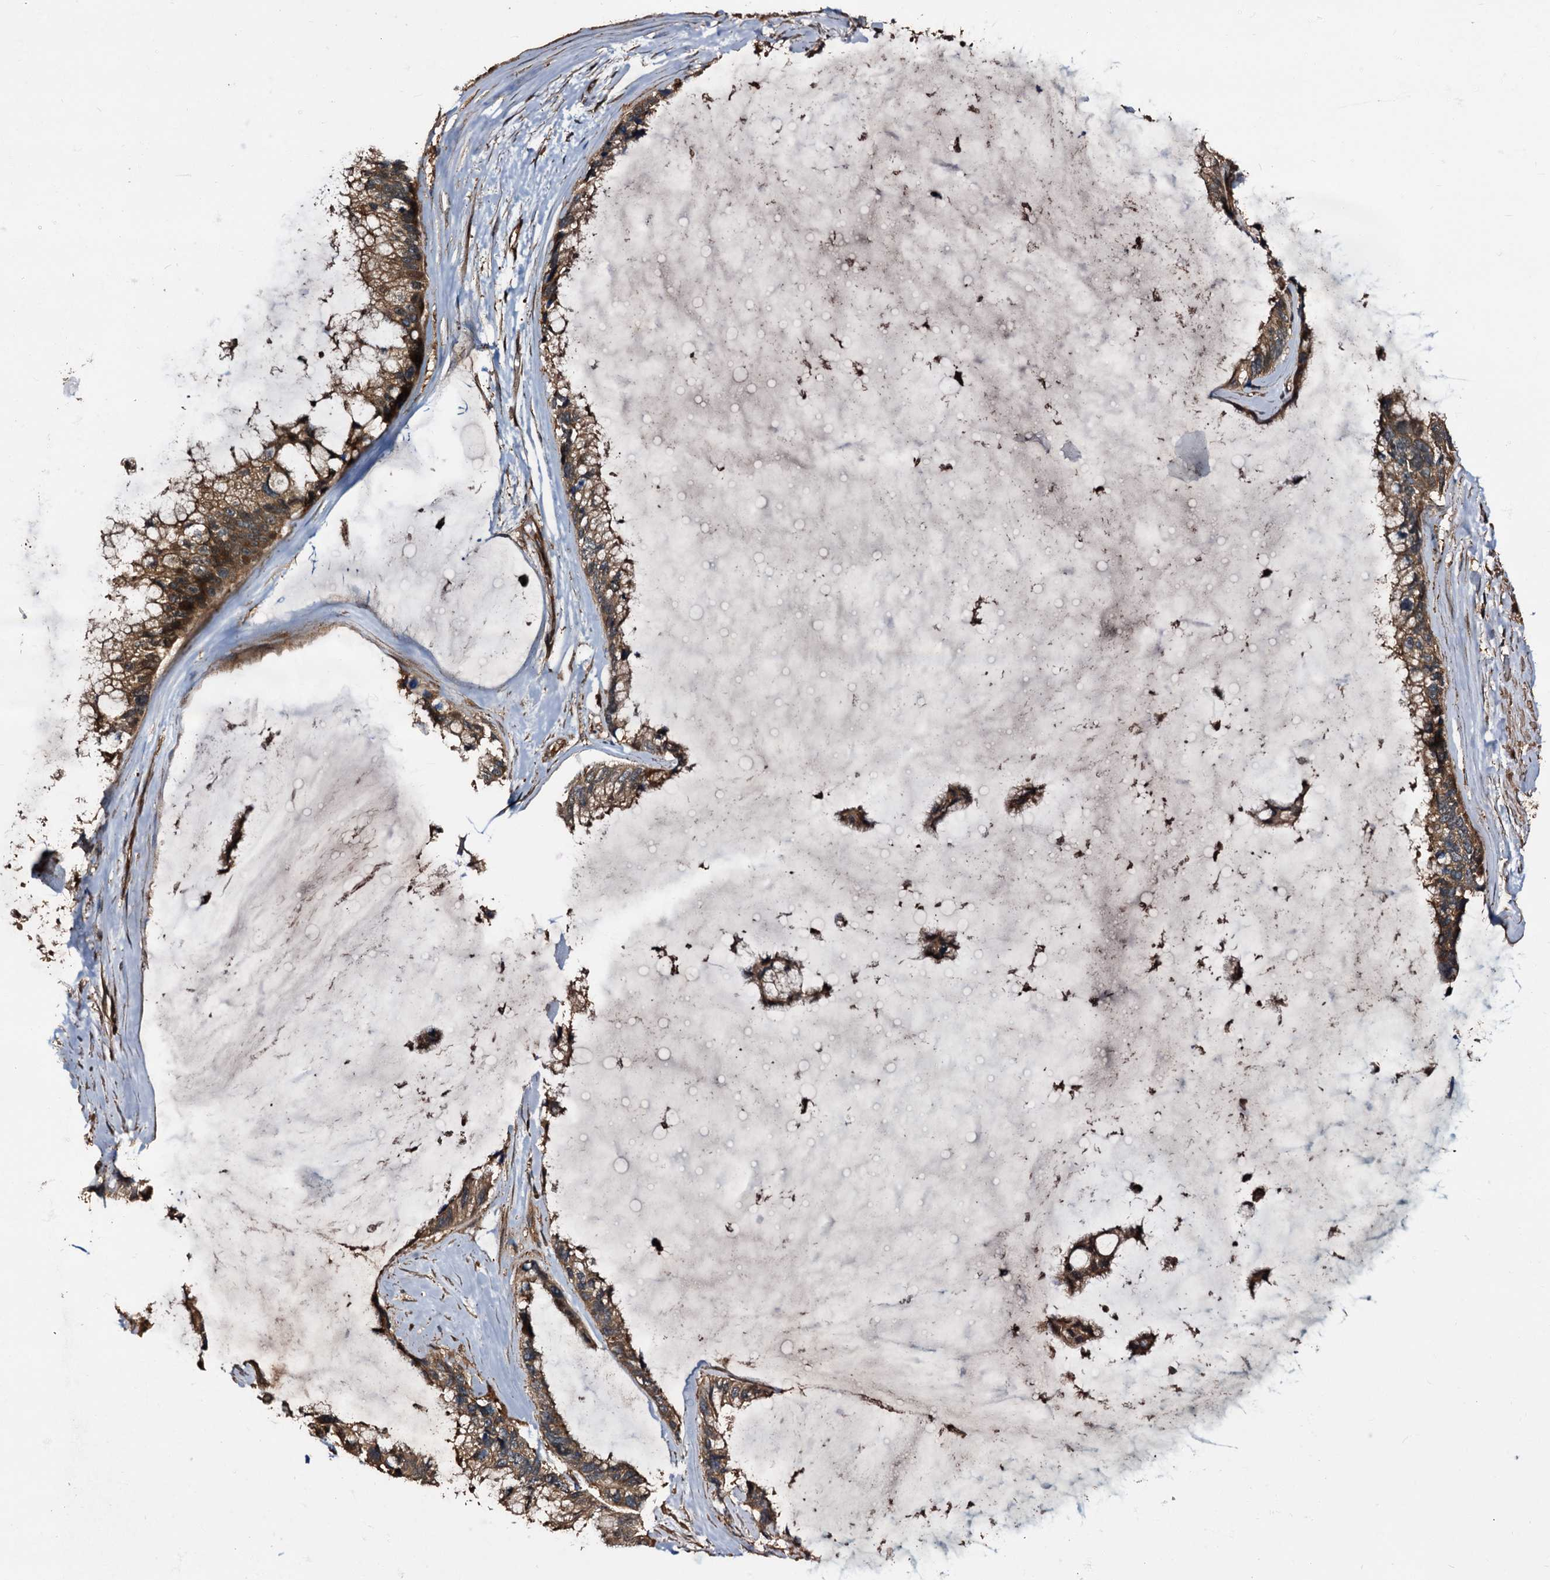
{"staining": {"intensity": "moderate", "quantity": ">75%", "location": "cytoplasmic/membranous"}, "tissue": "ovarian cancer", "cell_type": "Tumor cells", "image_type": "cancer", "snomed": [{"axis": "morphology", "description": "Cystadenocarcinoma, mucinous, NOS"}, {"axis": "topography", "description": "Ovary"}], "caption": "Ovarian mucinous cystadenocarcinoma was stained to show a protein in brown. There is medium levels of moderate cytoplasmic/membranous staining in about >75% of tumor cells. (DAB IHC, brown staining for protein, blue staining for nuclei).", "gene": "PEX5", "patient": {"sex": "female", "age": 39}}